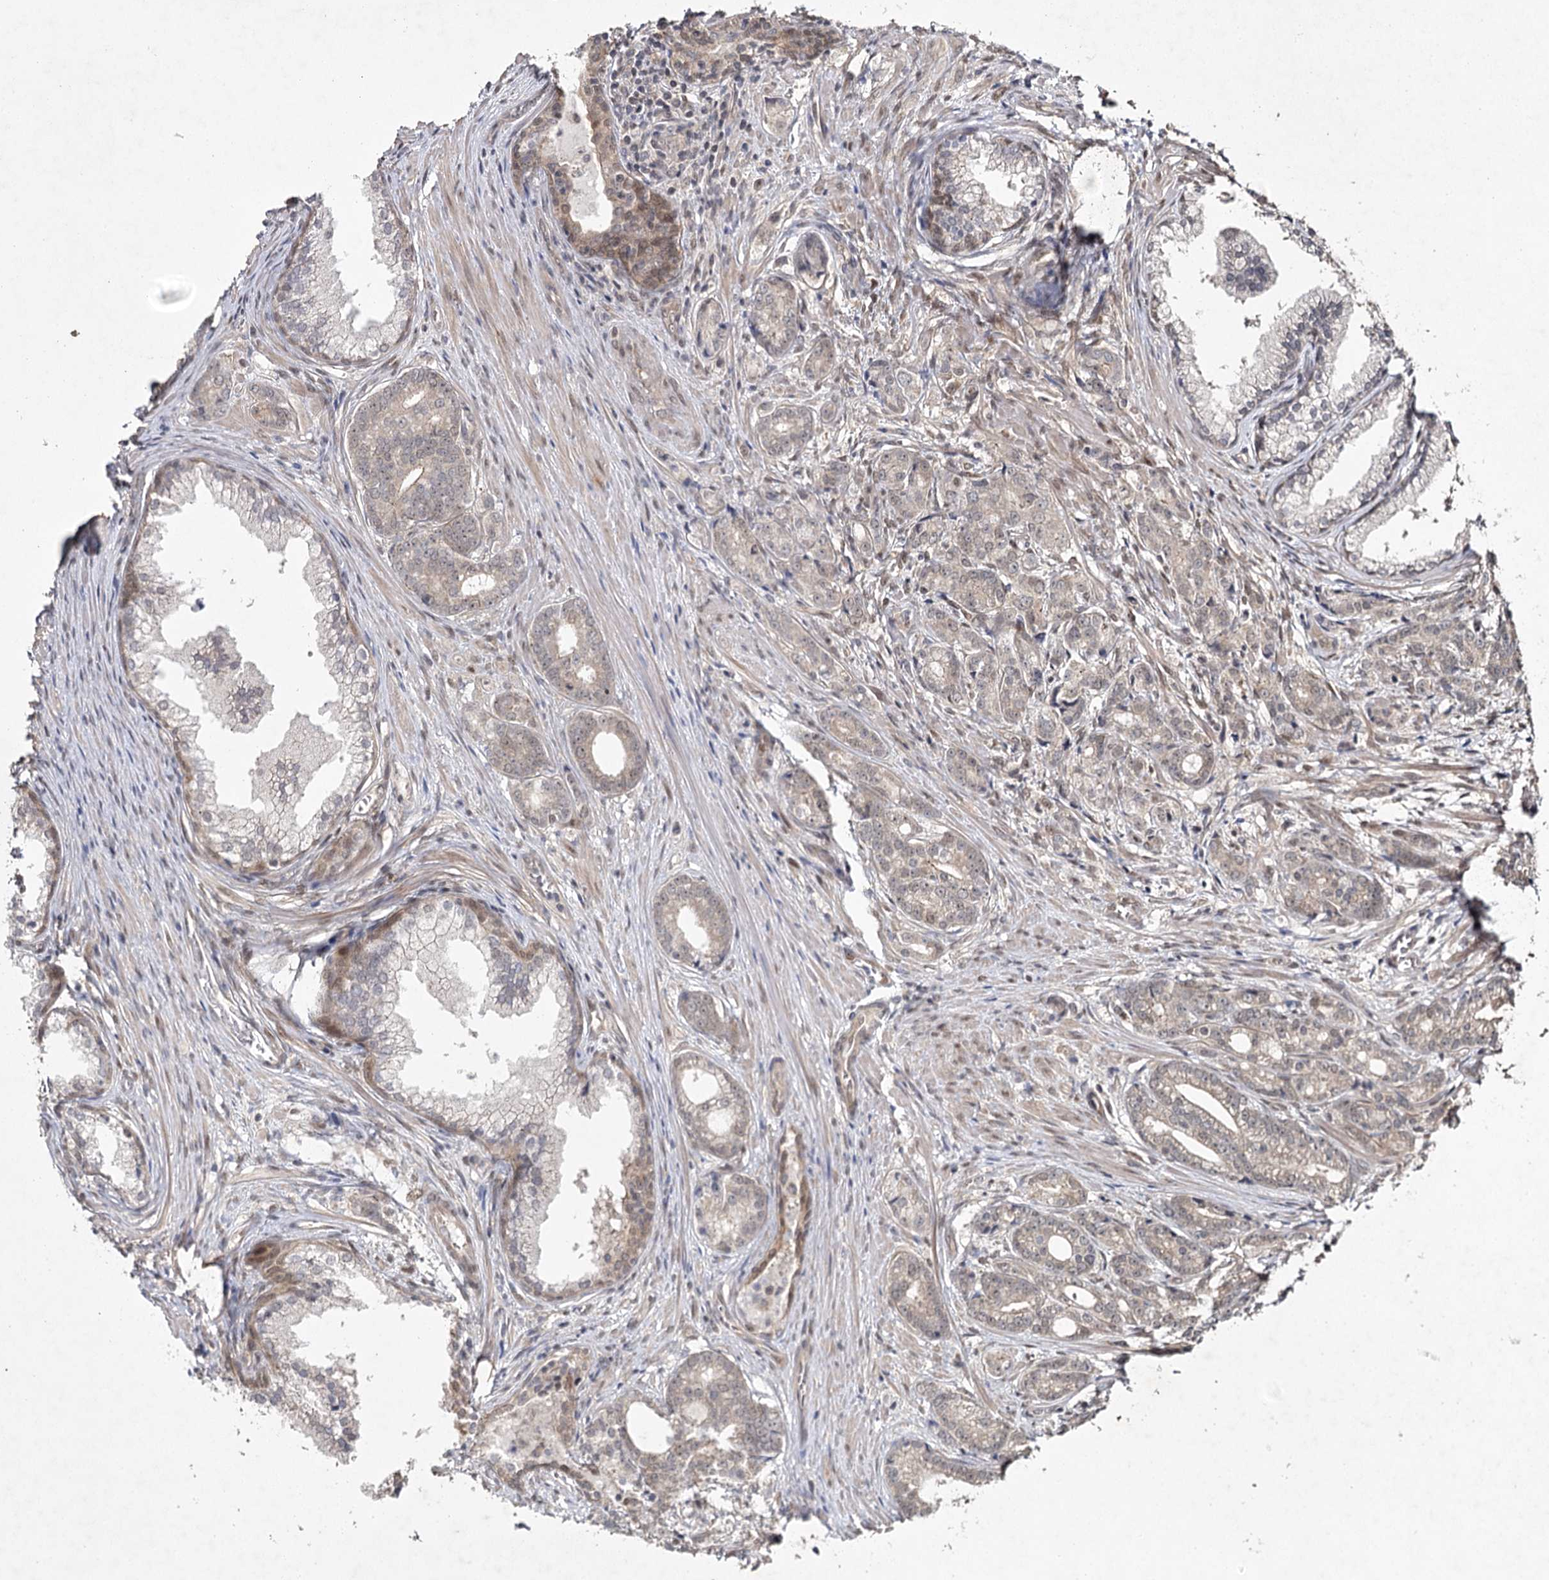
{"staining": {"intensity": "weak", "quantity": "25%-75%", "location": "nuclear"}, "tissue": "prostate cancer", "cell_type": "Tumor cells", "image_type": "cancer", "snomed": [{"axis": "morphology", "description": "Adenocarcinoma, Low grade"}, {"axis": "topography", "description": "Prostate"}], "caption": "Prostate low-grade adenocarcinoma stained for a protein reveals weak nuclear positivity in tumor cells.", "gene": "DCUN1D4", "patient": {"sex": "male", "age": 71}}